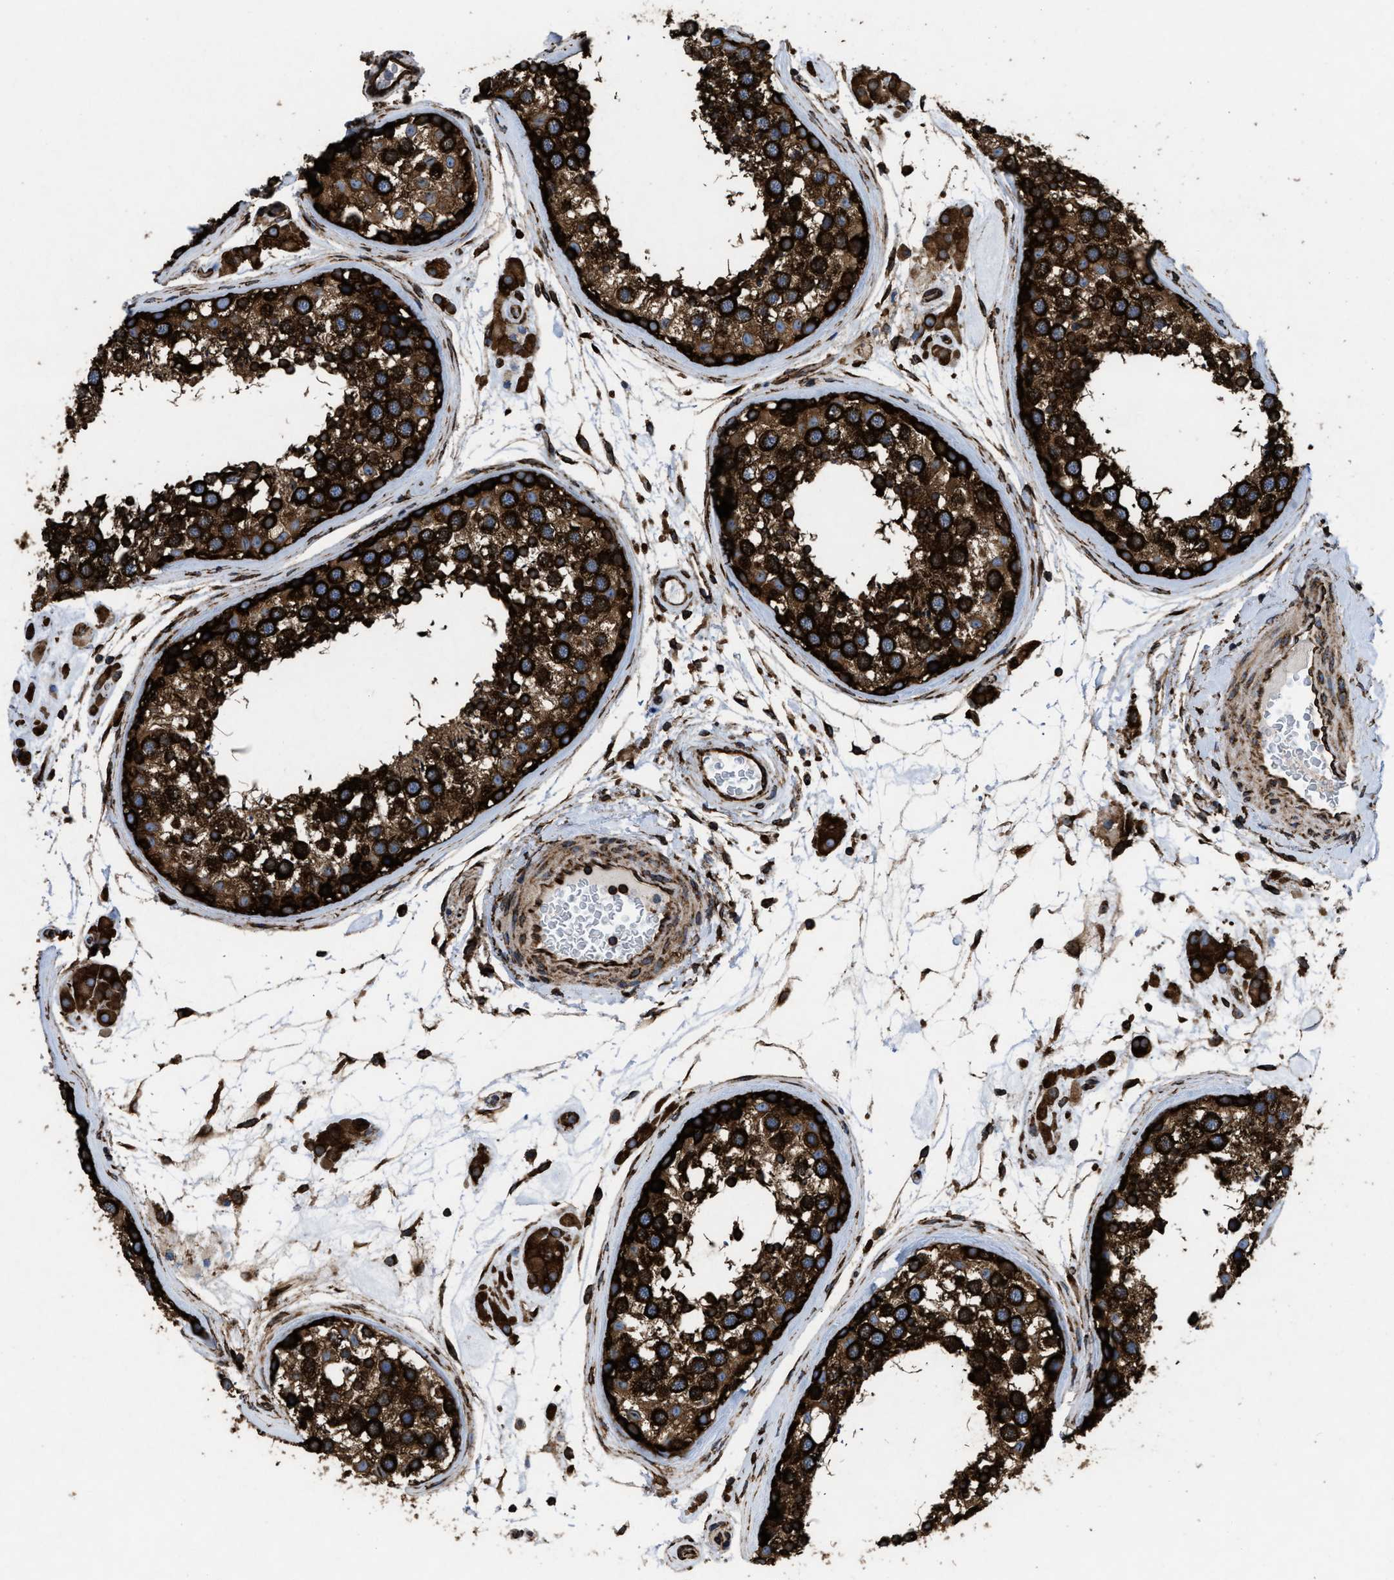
{"staining": {"intensity": "strong", "quantity": ">75%", "location": "cytoplasmic/membranous"}, "tissue": "testis", "cell_type": "Cells in seminiferous ducts", "image_type": "normal", "snomed": [{"axis": "morphology", "description": "Normal tissue, NOS"}, {"axis": "topography", "description": "Testis"}], "caption": "IHC histopathology image of benign testis: testis stained using immunohistochemistry (IHC) reveals high levels of strong protein expression localized specifically in the cytoplasmic/membranous of cells in seminiferous ducts, appearing as a cytoplasmic/membranous brown color.", "gene": "CAPRIN1", "patient": {"sex": "male", "age": 46}}